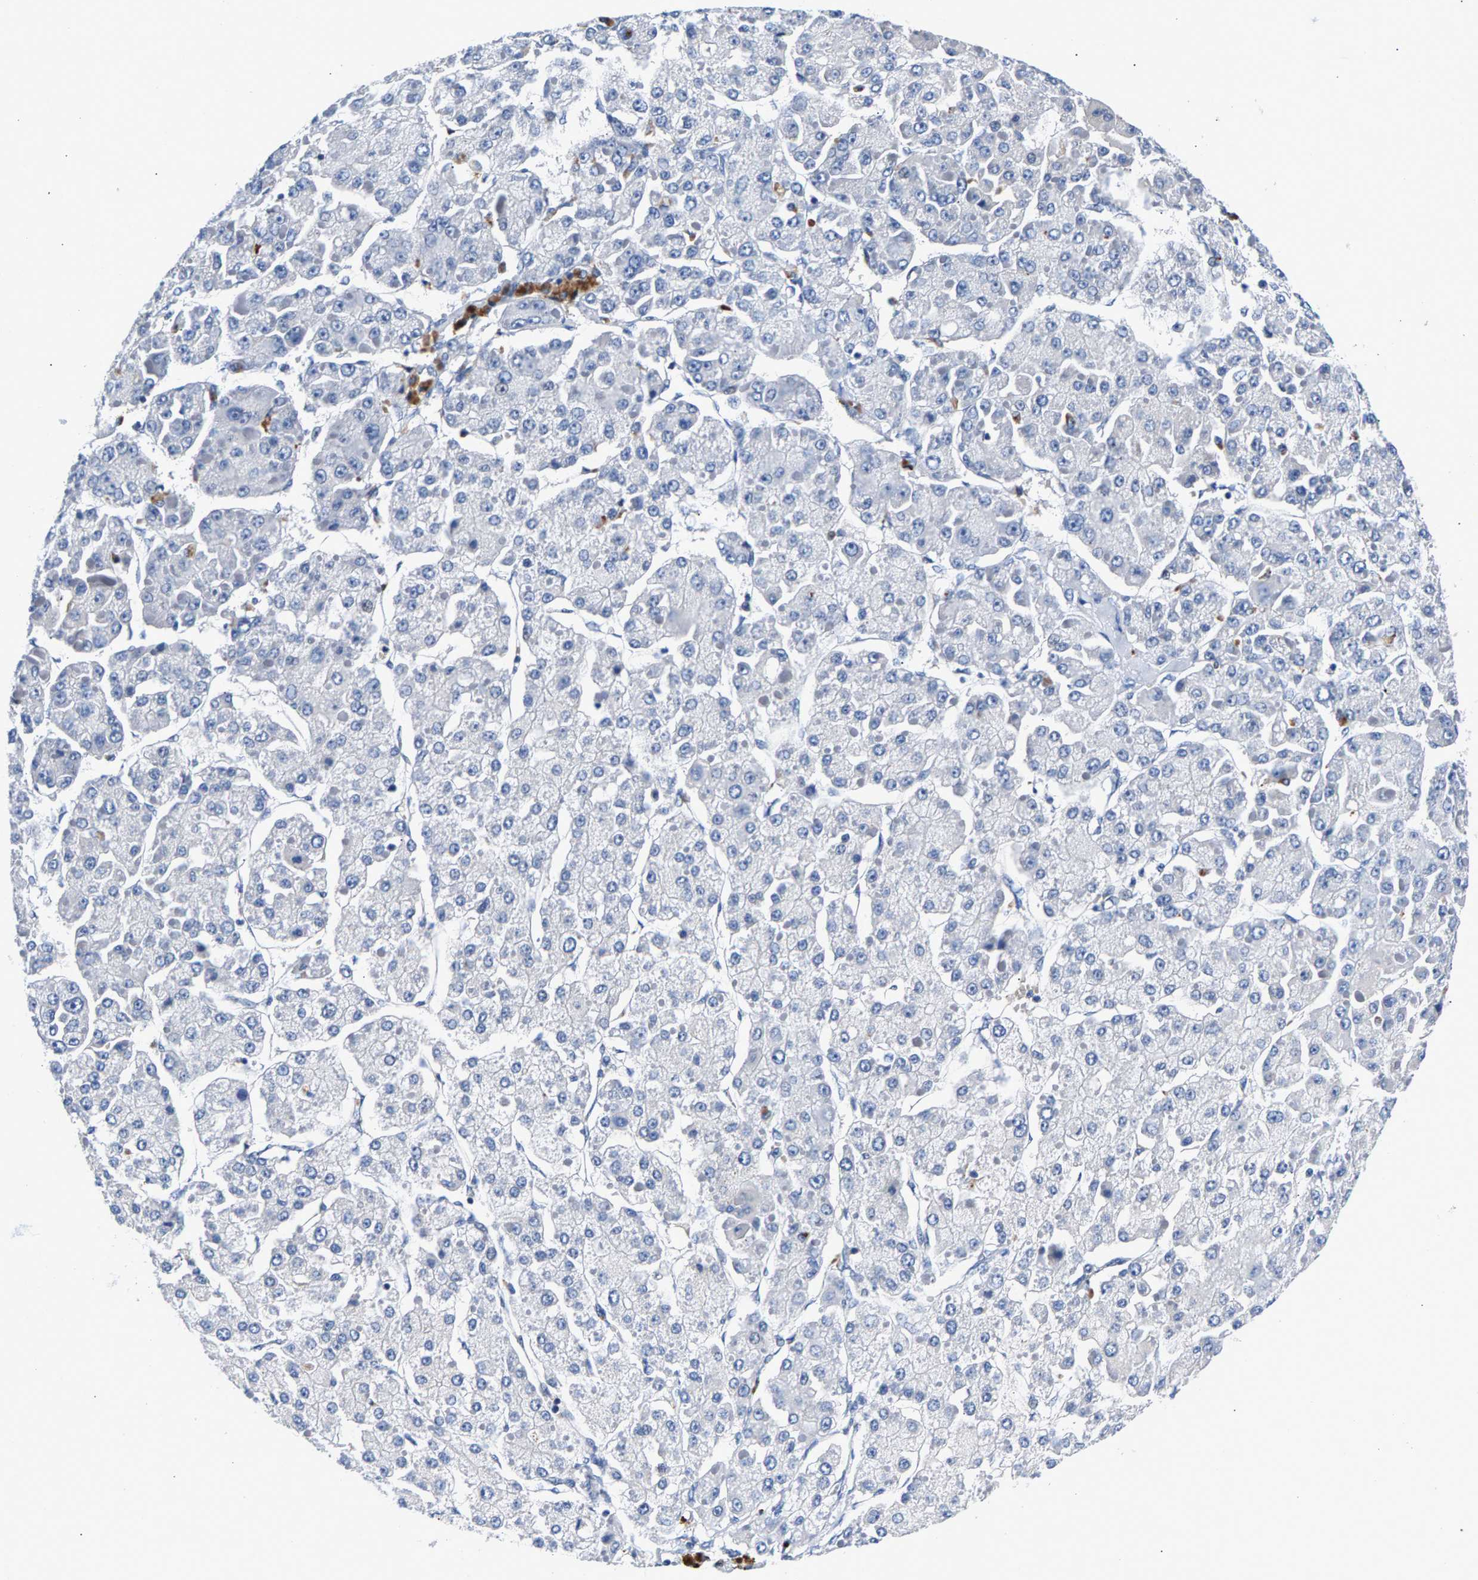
{"staining": {"intensity": "negative", "quantity": "none", "location": "none"}, "tissue": "liver cancer", "cell_type": "Tumor cells", "image_type": "cancer", "snomed": [{"axis": "morphology", "description": "Carcinoma, Hepatocellular, NOS"}, {"axis": "topography", "description": "Liver"}], "caption": "Human liver cancer (hepatocellular carcinoma) stained for a protein using immunohistochemistry displays no expression in tumor cells.", "gene": "P2RY4", "patient": {"sex": "female", "age": 73}}